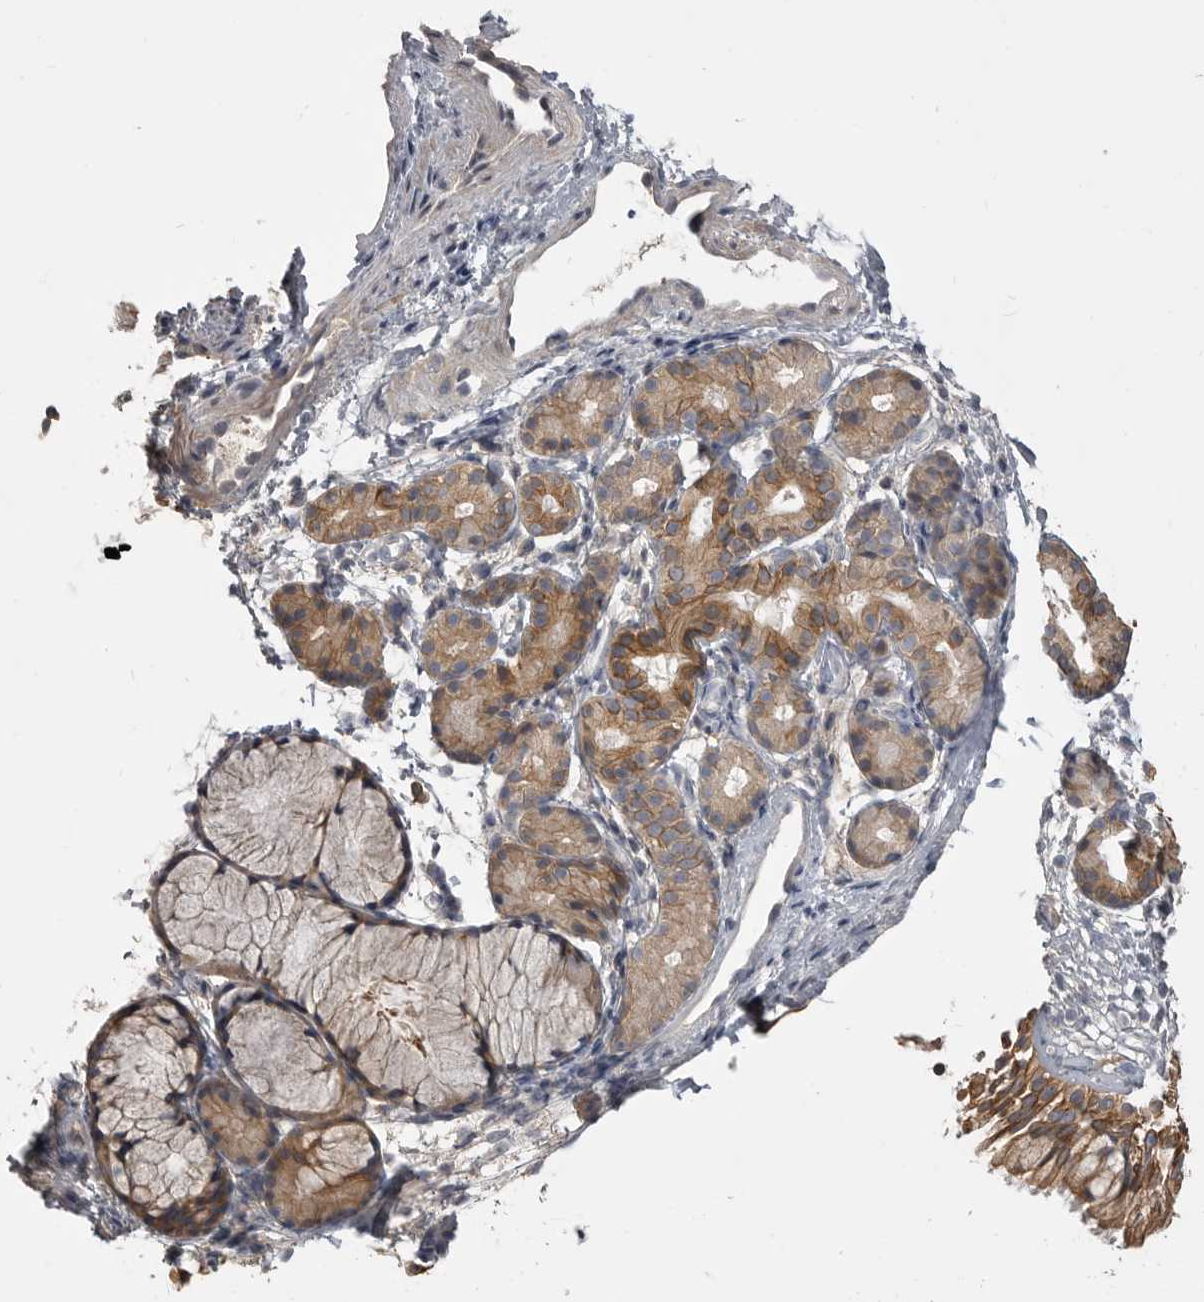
{"staining": {"intensity": "moderate", "quantity": ">75%", "location": "cytoplasmic/membranous"}, "tissue": "nasopharynx", "cell_type": "Respiratory epithelial cells", "image_type": "normal", "snomed": [{"axis": "morphology", "description": "Normal tissue, NOS"}, {"axis": "morphology", "description": "Inflammation, NOS"}, {"axis": "topography", "description": "Nasopharynx"}], "caption": "This image exhibits immunohistochemistry (IHC) staining of benign nasopharynx, with medium moderate cytoplasmic/membranous staining in approximately >75% of respiratory epithelial cells.", "gene": "CMTM6", "patient": {"sex": "female", "age": 19}}